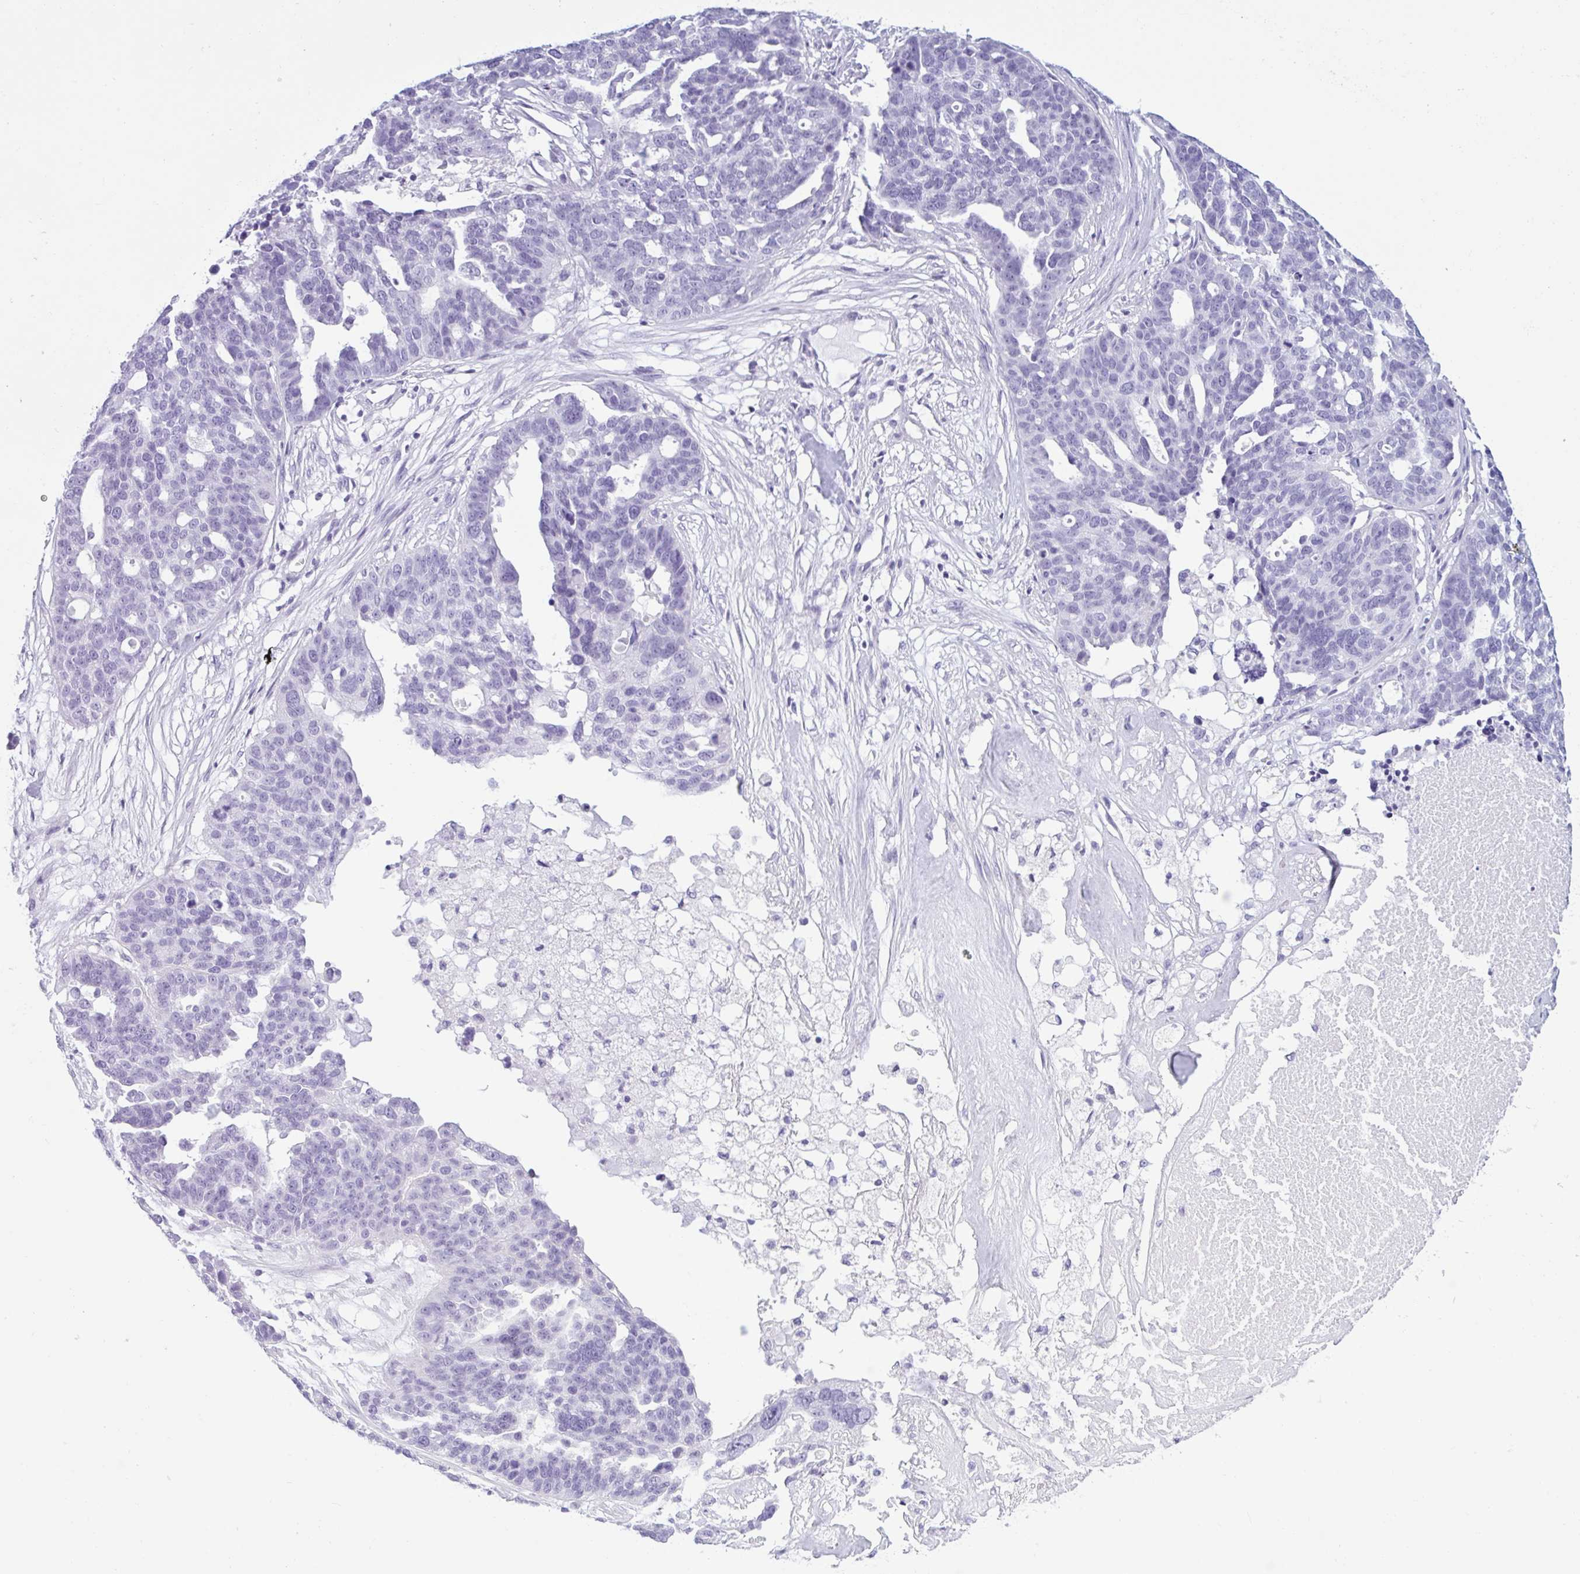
{"staining": {"intensity": "negative", "quantity": "none", "location": "none"}, "tissue": "ovarian cancer", "cell_type": "Tumor cells", "image_type": "cancer", "snomed": [{"axis": "morphology", "description": "Cystadenocarcinoma, serous, NOS"}, {"axis": "topography", "description": "Ovary"}], "caption": "Tumor cells show no significant protein staining in ovarian cancer.", "gene": "CTSE", "patient": {"sex": "female", "age": 59}}